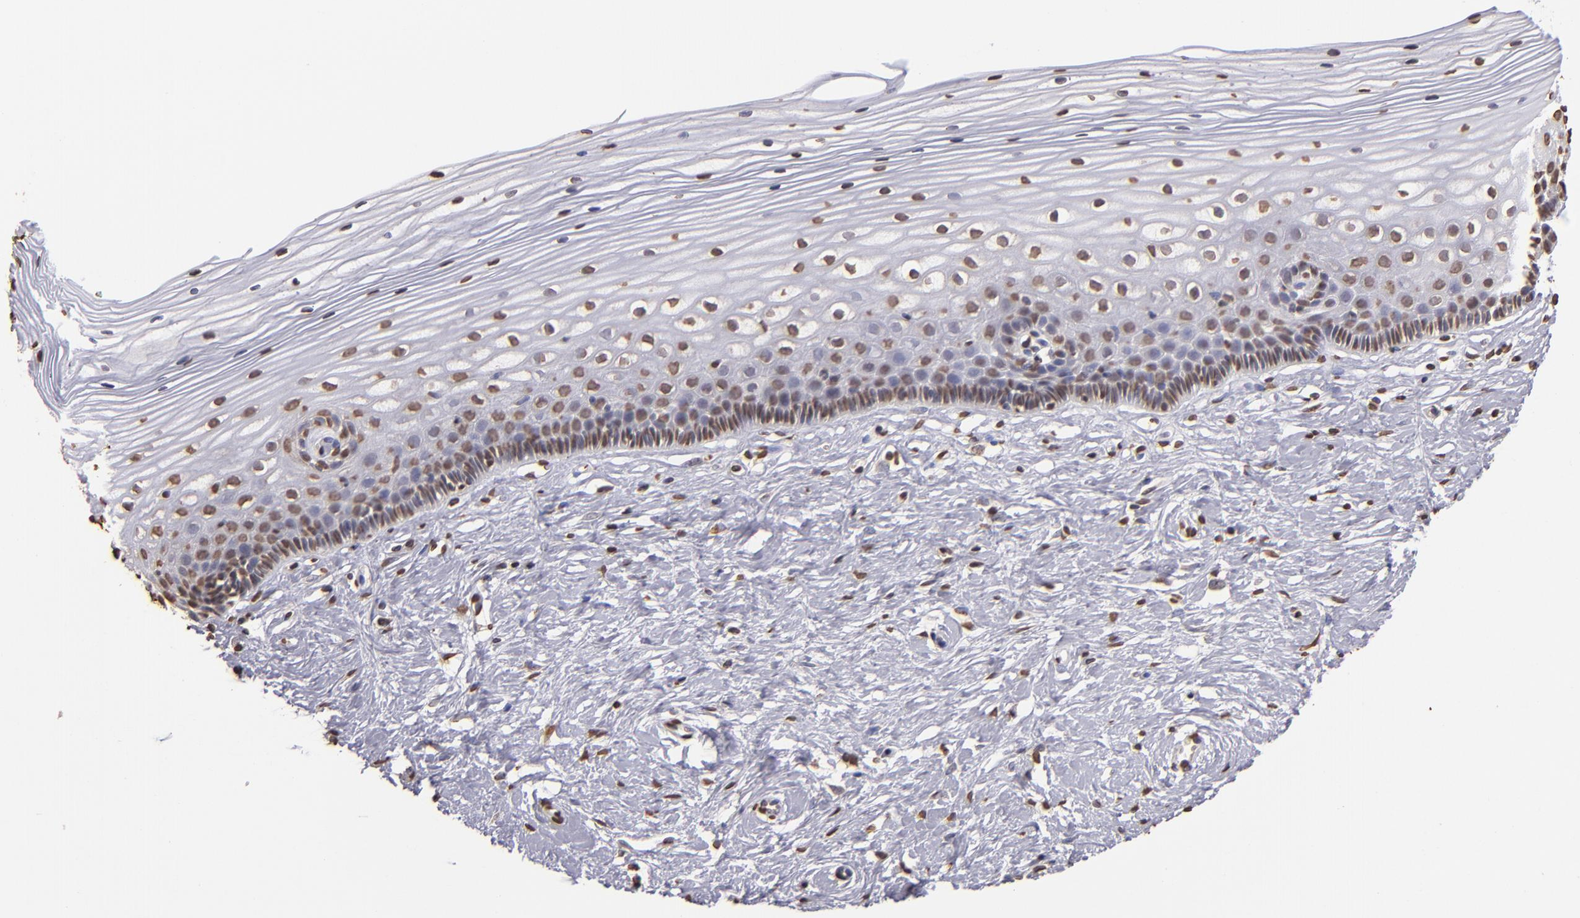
{"staining": {"intensity": "moderate", "quantity": ">75%", "location": "nuclear"}, "tissue": "cervix", "cell_type": "Glandular cells", "image_type": "normal", "snomed": [{"axis": "morphology", "description": "Normal tissue, NOS"}, {"axis": "topography", "description": "Cervix"}], "caption": "Immunohistochemistry (IHC) photomicrograph of unremarkable cervix: human cervix stained using immunohistochemistry (IHC) shows medium levels of moderate protein expression localized specifically in the nuclear of glandular cells, appearing as a nuclear brown color.", "gene": "LBX1", "patient": {"sex": "female", "age": 40}}